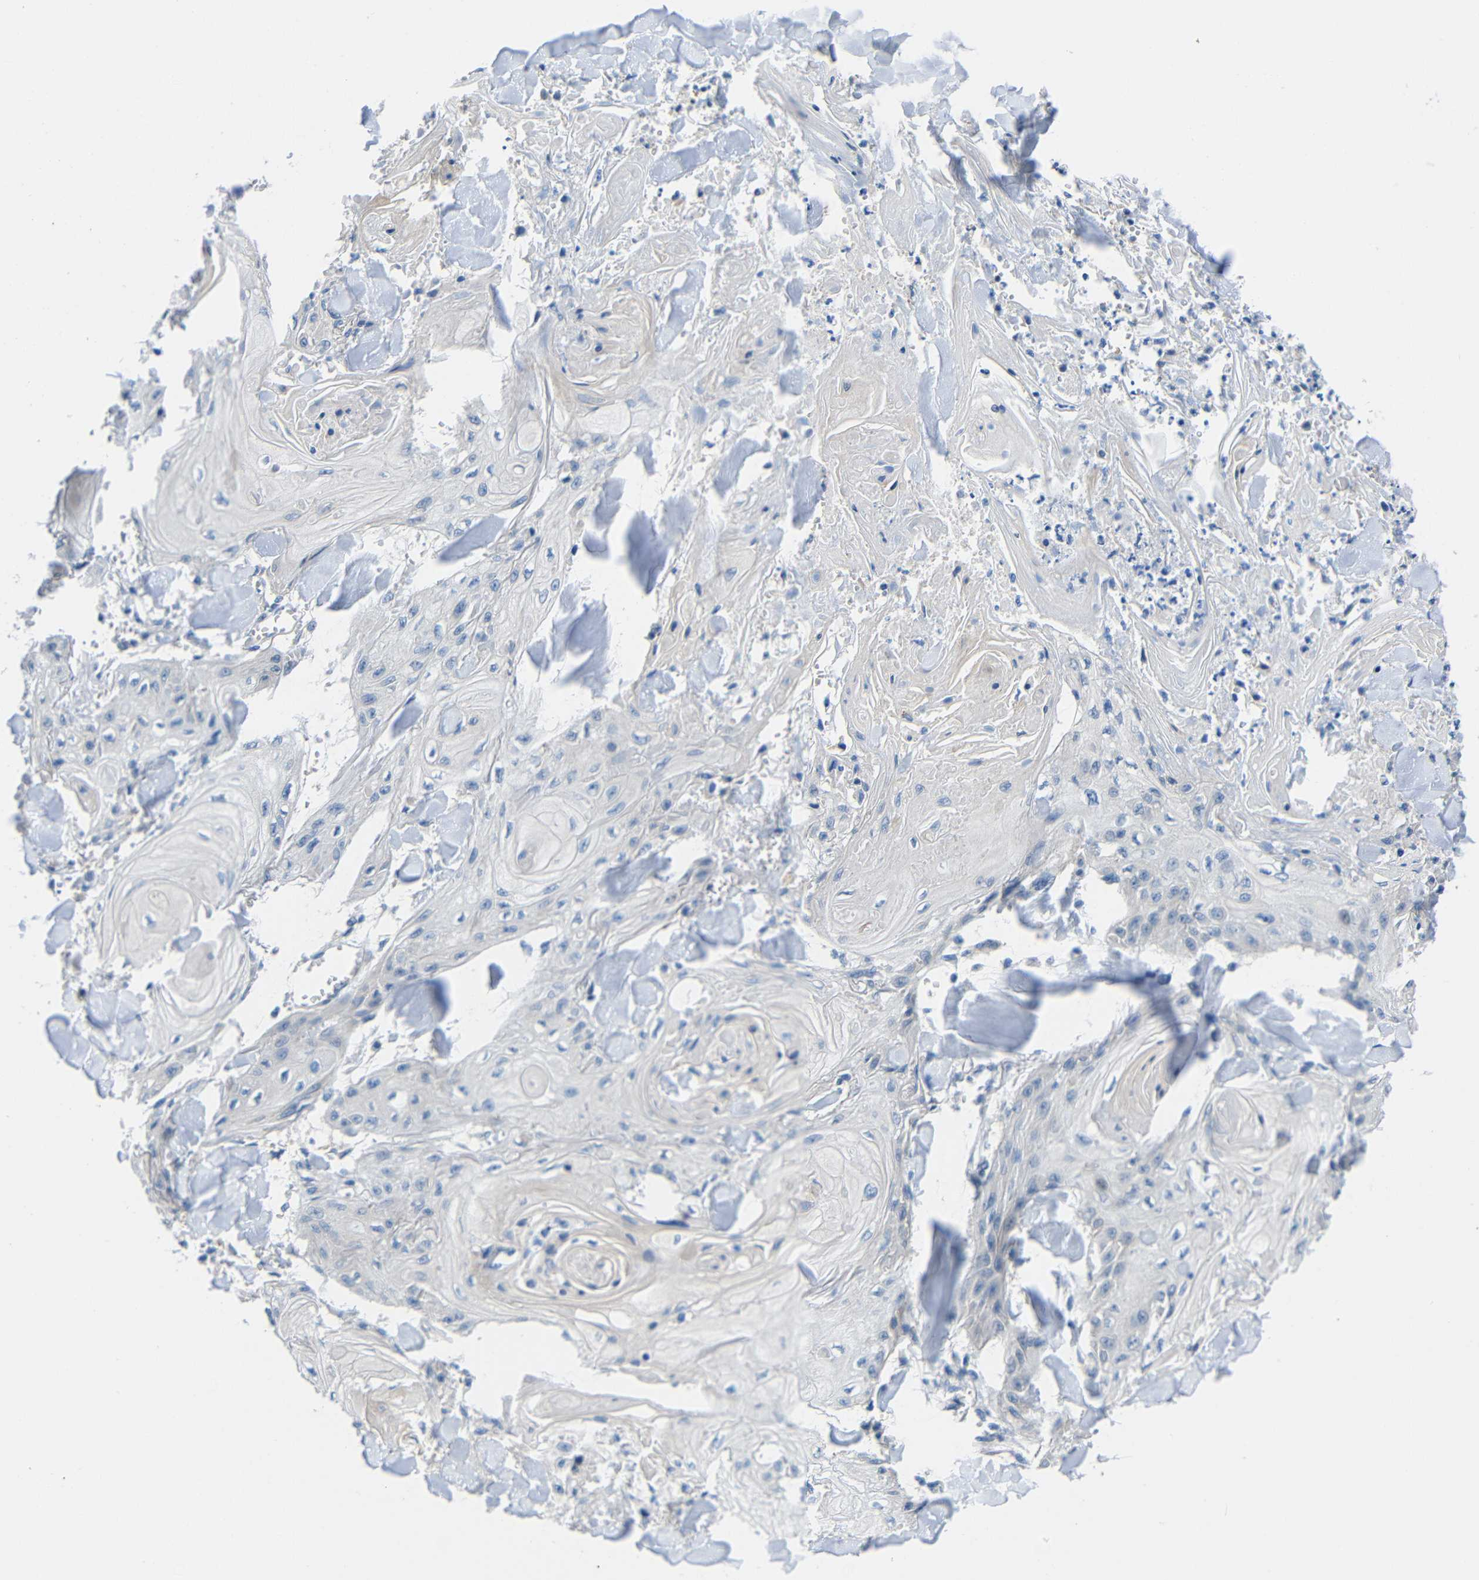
{"staining": {"intensity": "negative", "quantity": "none", "location": "none"}, "tissue": "skin cancer", "cell_type": "Tumor cells", "image_type": "cancer", "snomed": [{"axis": "morphology", "description": "Squamous cell carcinoma, NOS"}, {"axis": "topography", "description": "Skin"}], "caption": "DAB immunohistochemical staining of skin squamous cell carcinoma reveals no significant positivity in tumor cells.", "gene": "NEGR1", "patient": {"sex": "male", "age": 74}}